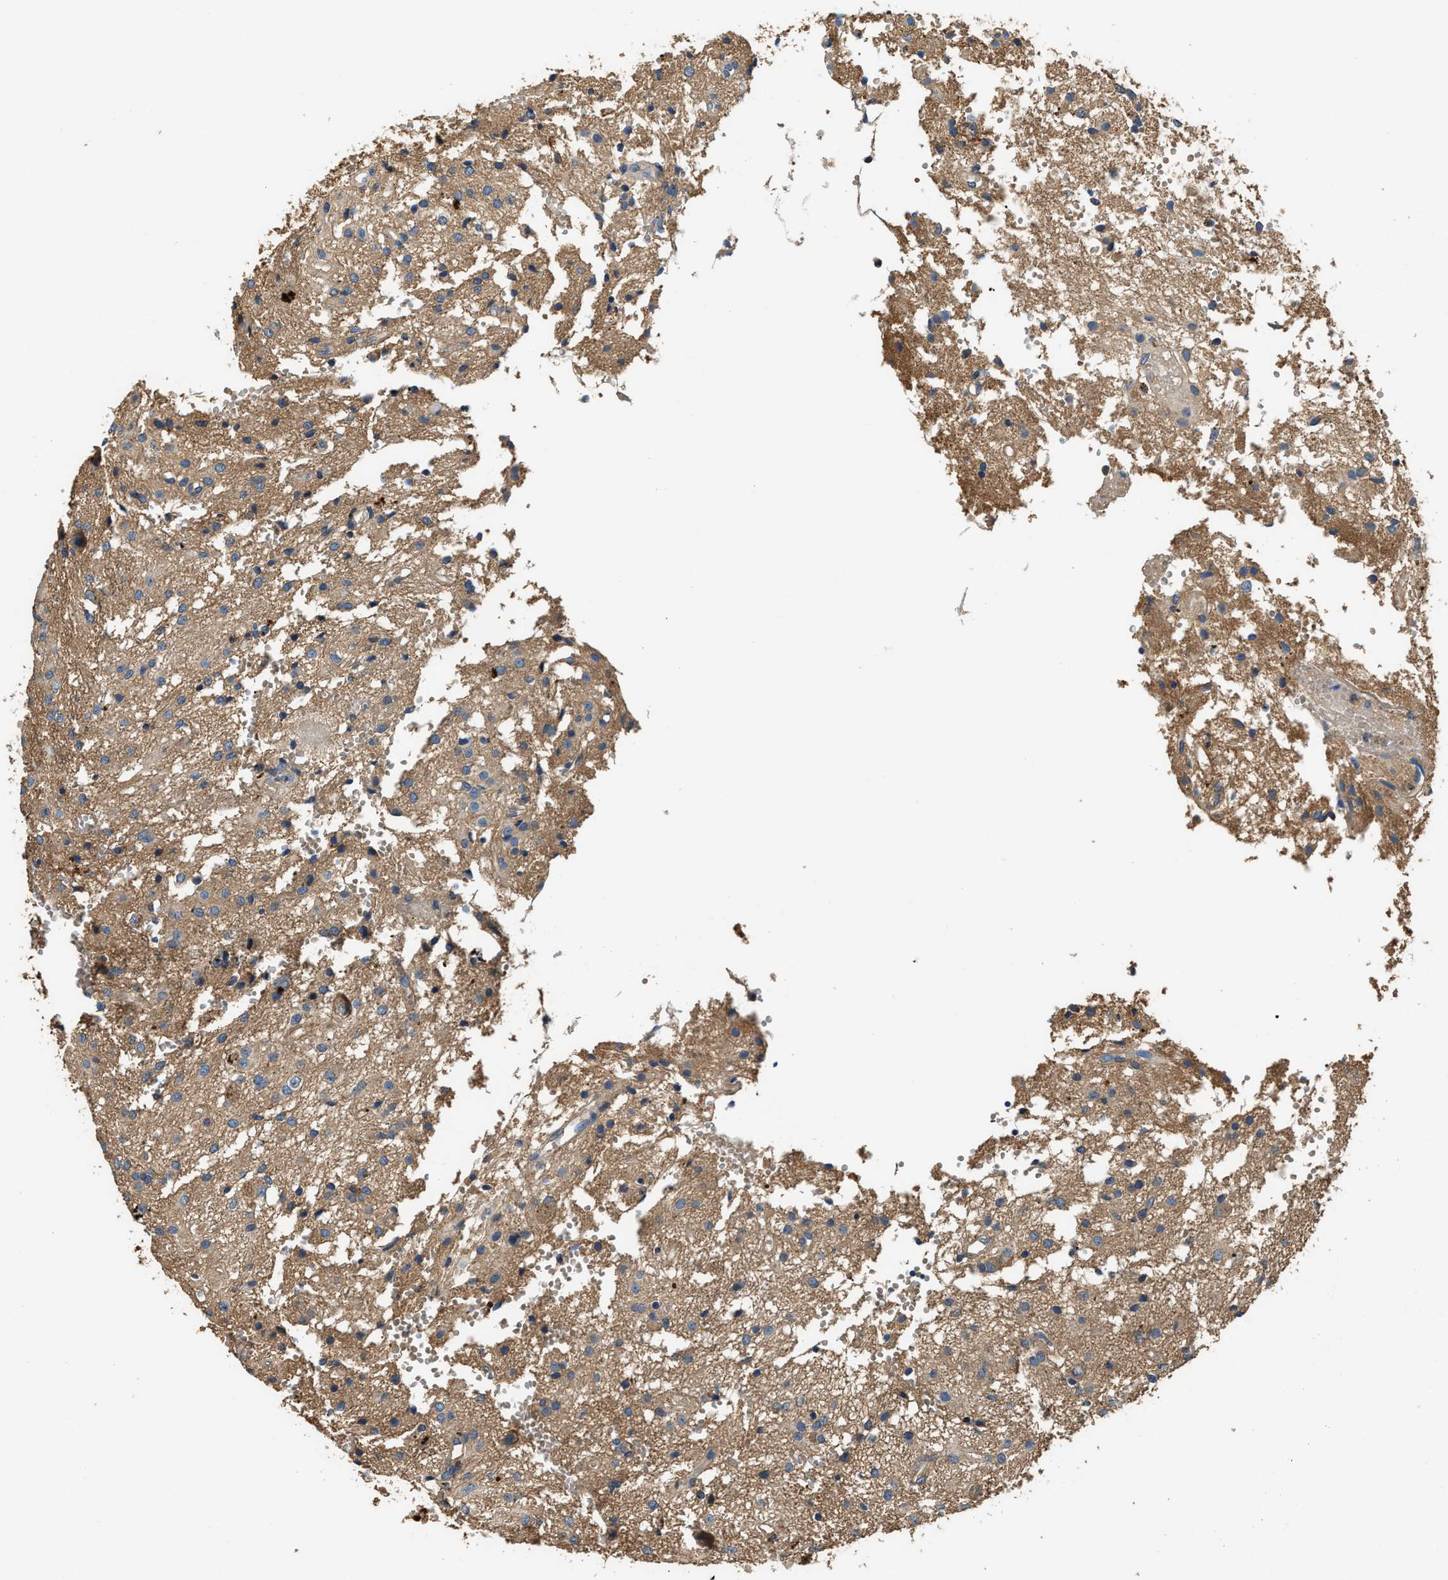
{"staining": {"intensity": "weak", "quantity": ">75%", "location": "cytoplasmic/membranous"}, "tissue": "glioma", "cell_type": "Tumor cells", "image_type": "cancer", "snomed": [{"axis": "morphology", "description": "Glioma, malignant, High grade"}, {"axis": "topography", "description": "Brain"}], "caption": "Brown immunohistochemical staining in glioma shows weak cytoplasmic/membranous expression in approximately >75% of tumor cells. (IHC, brightfield microscopy, high magnification).", "gene": "BLOC1S1", "patient": {"sex": "female", "age": 59}}